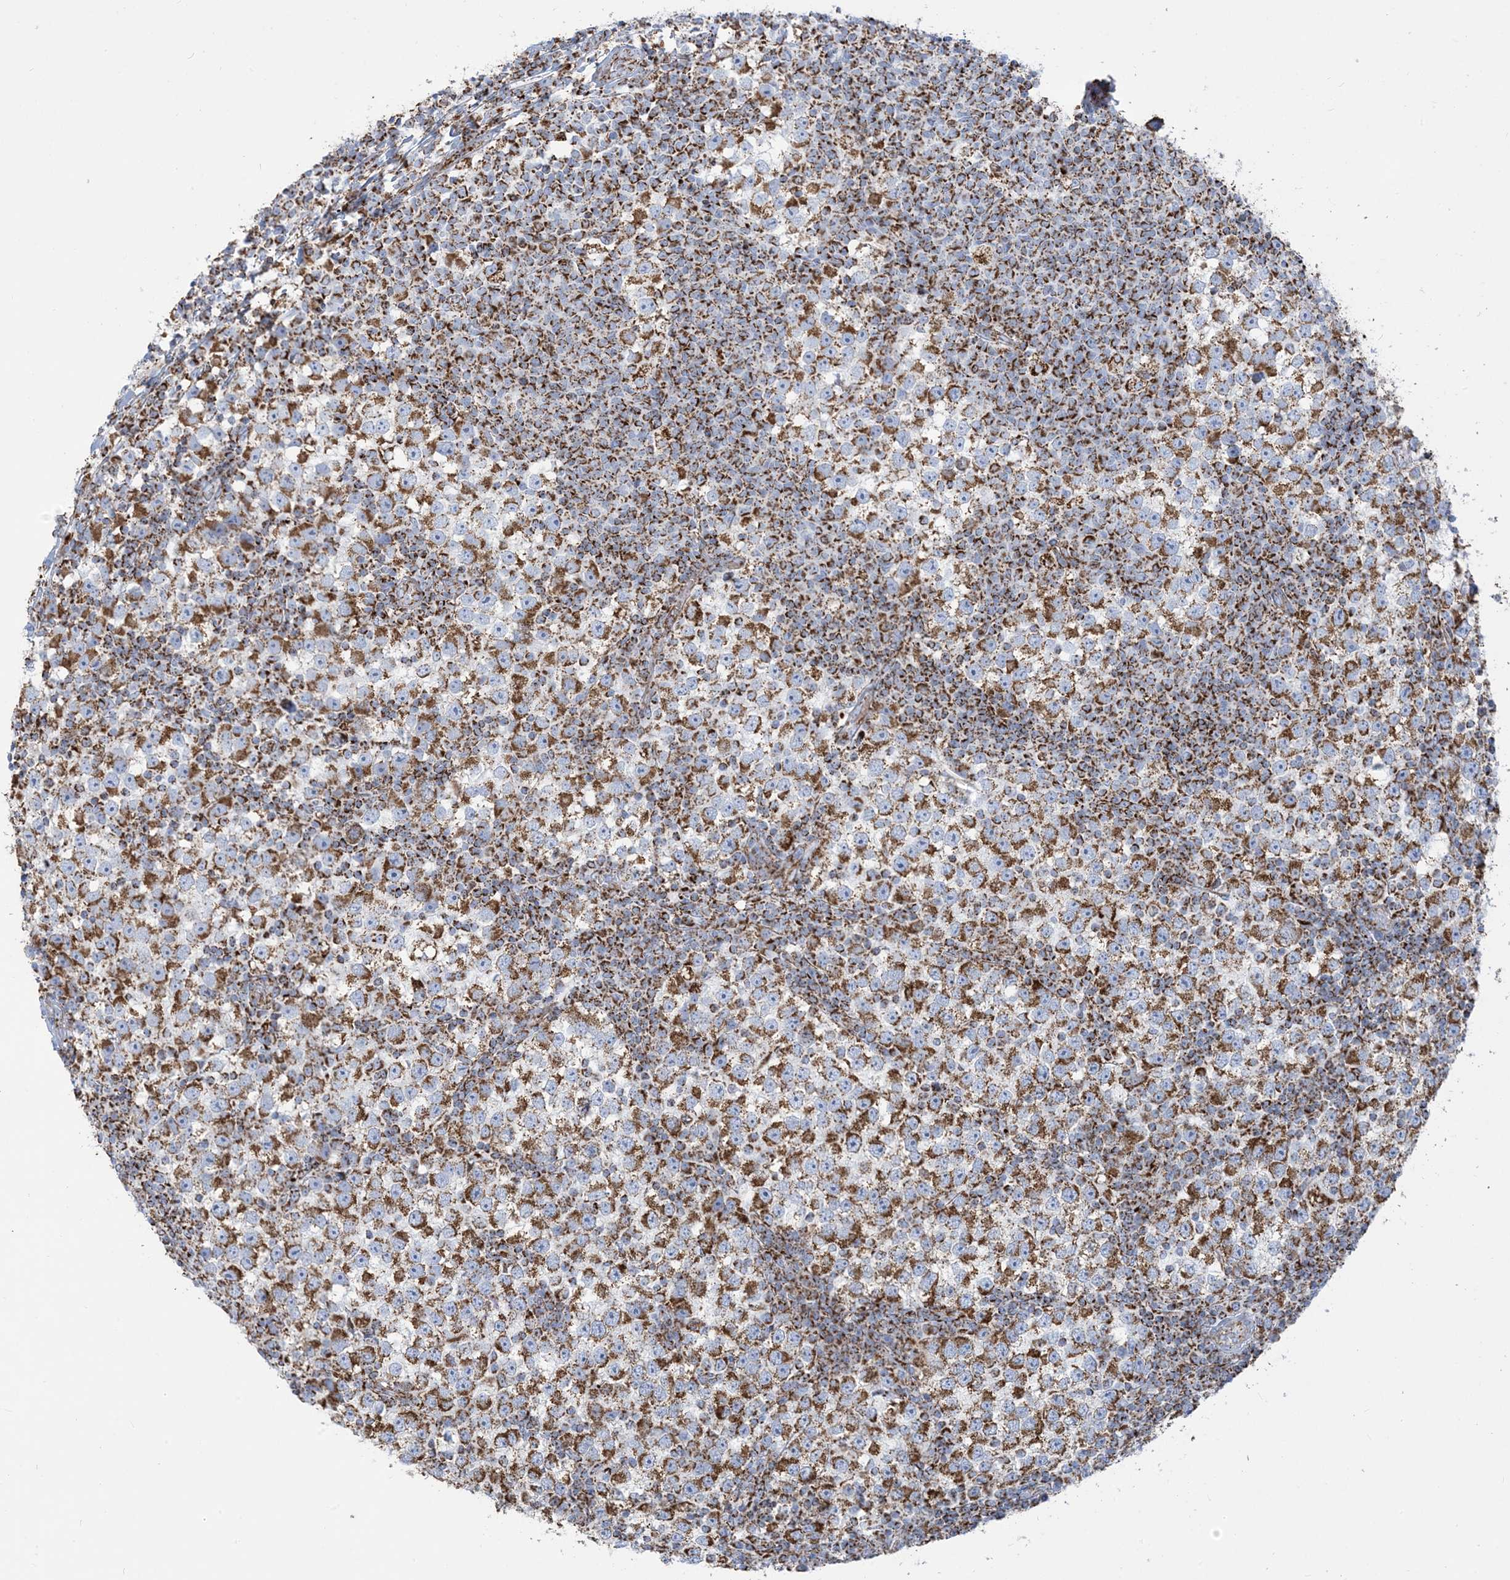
{"staining": {"intensity": "strong", "quantity": ">75%", "location": "cytoplasmic/membranous"}, "tissue": "testis cancer", "cell_type": "Tumor cells", "image_type": "cancer", "snomed": [{"axis": "morphology", "description": "Seminoma, NOS"}, {"axis": "topography", "description": "Testis"}], "caption": "Testis cancer (seminoma) was stained to show a protein in brown. There is high levels of strong cytoplasmic/membranous expression in approximately >75% of tumor cells. (Stains: DAB in brown, nuclei in blue, Microscopy: brightfield microscopy at high magnification).", "gene": "SAMM50", "patient": {"sex": "male", "age": 65}}